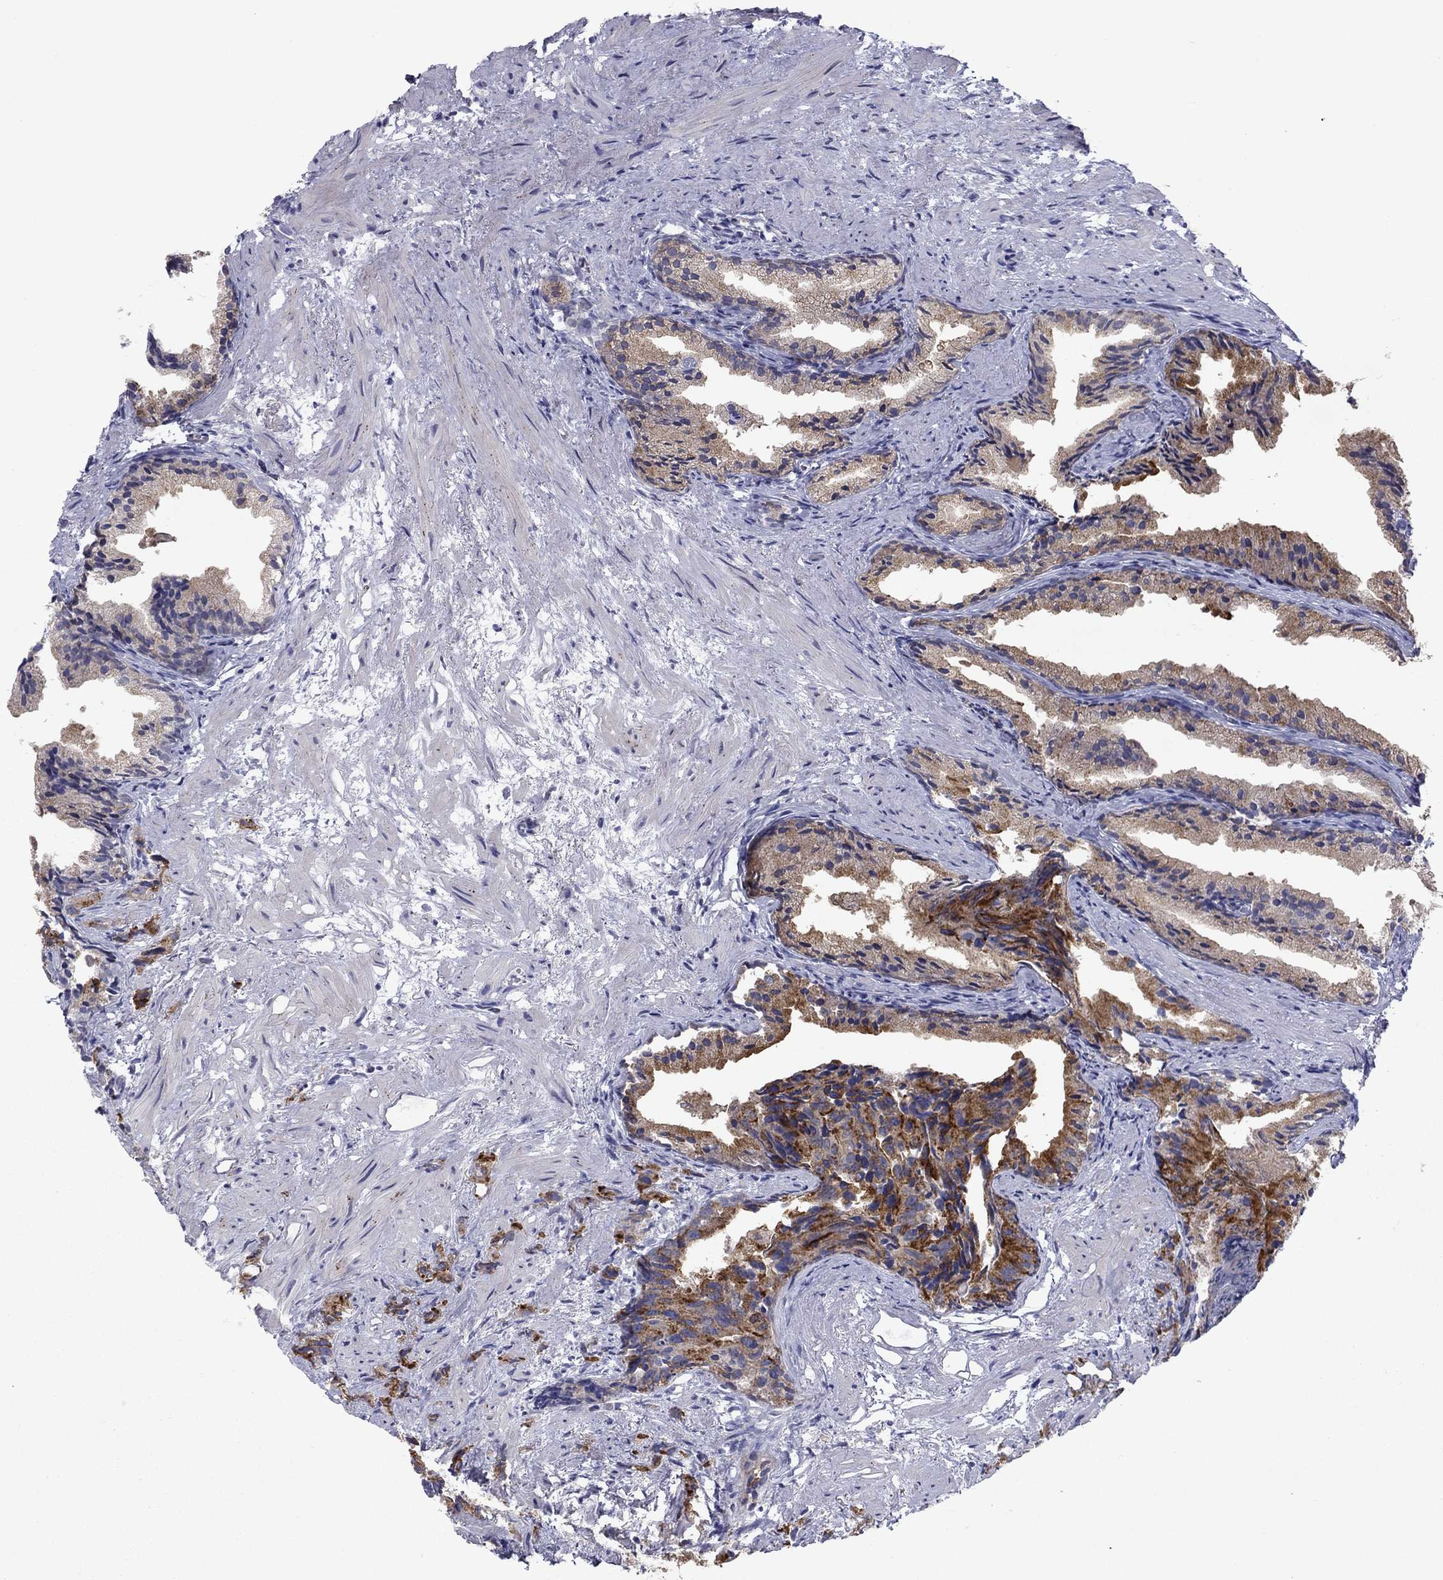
{"staining": {"intensity": "strong", "quantity": "<25%", "location": "cytoplasmic/membranous"}, "tissue": "prostate cancer", "cell_type": "Tumor cells", "image_type": "cancer", "snomed": [{"axis": "morphology", "description": "Adenocarcinoma, High grade"}, {"axis": "topography", "description": "Prostate"}], "caption": "High-power microscopy captured an immunohistochemistry (IHC) image of prostate cancer (high-grade adenocarcinoma), revealing strong cytoplasmic/membranous expression in approximately <25% of tumor cells.", "gene": "TMPRSS11A", "patient": {"sex": "male", "age": 90}}